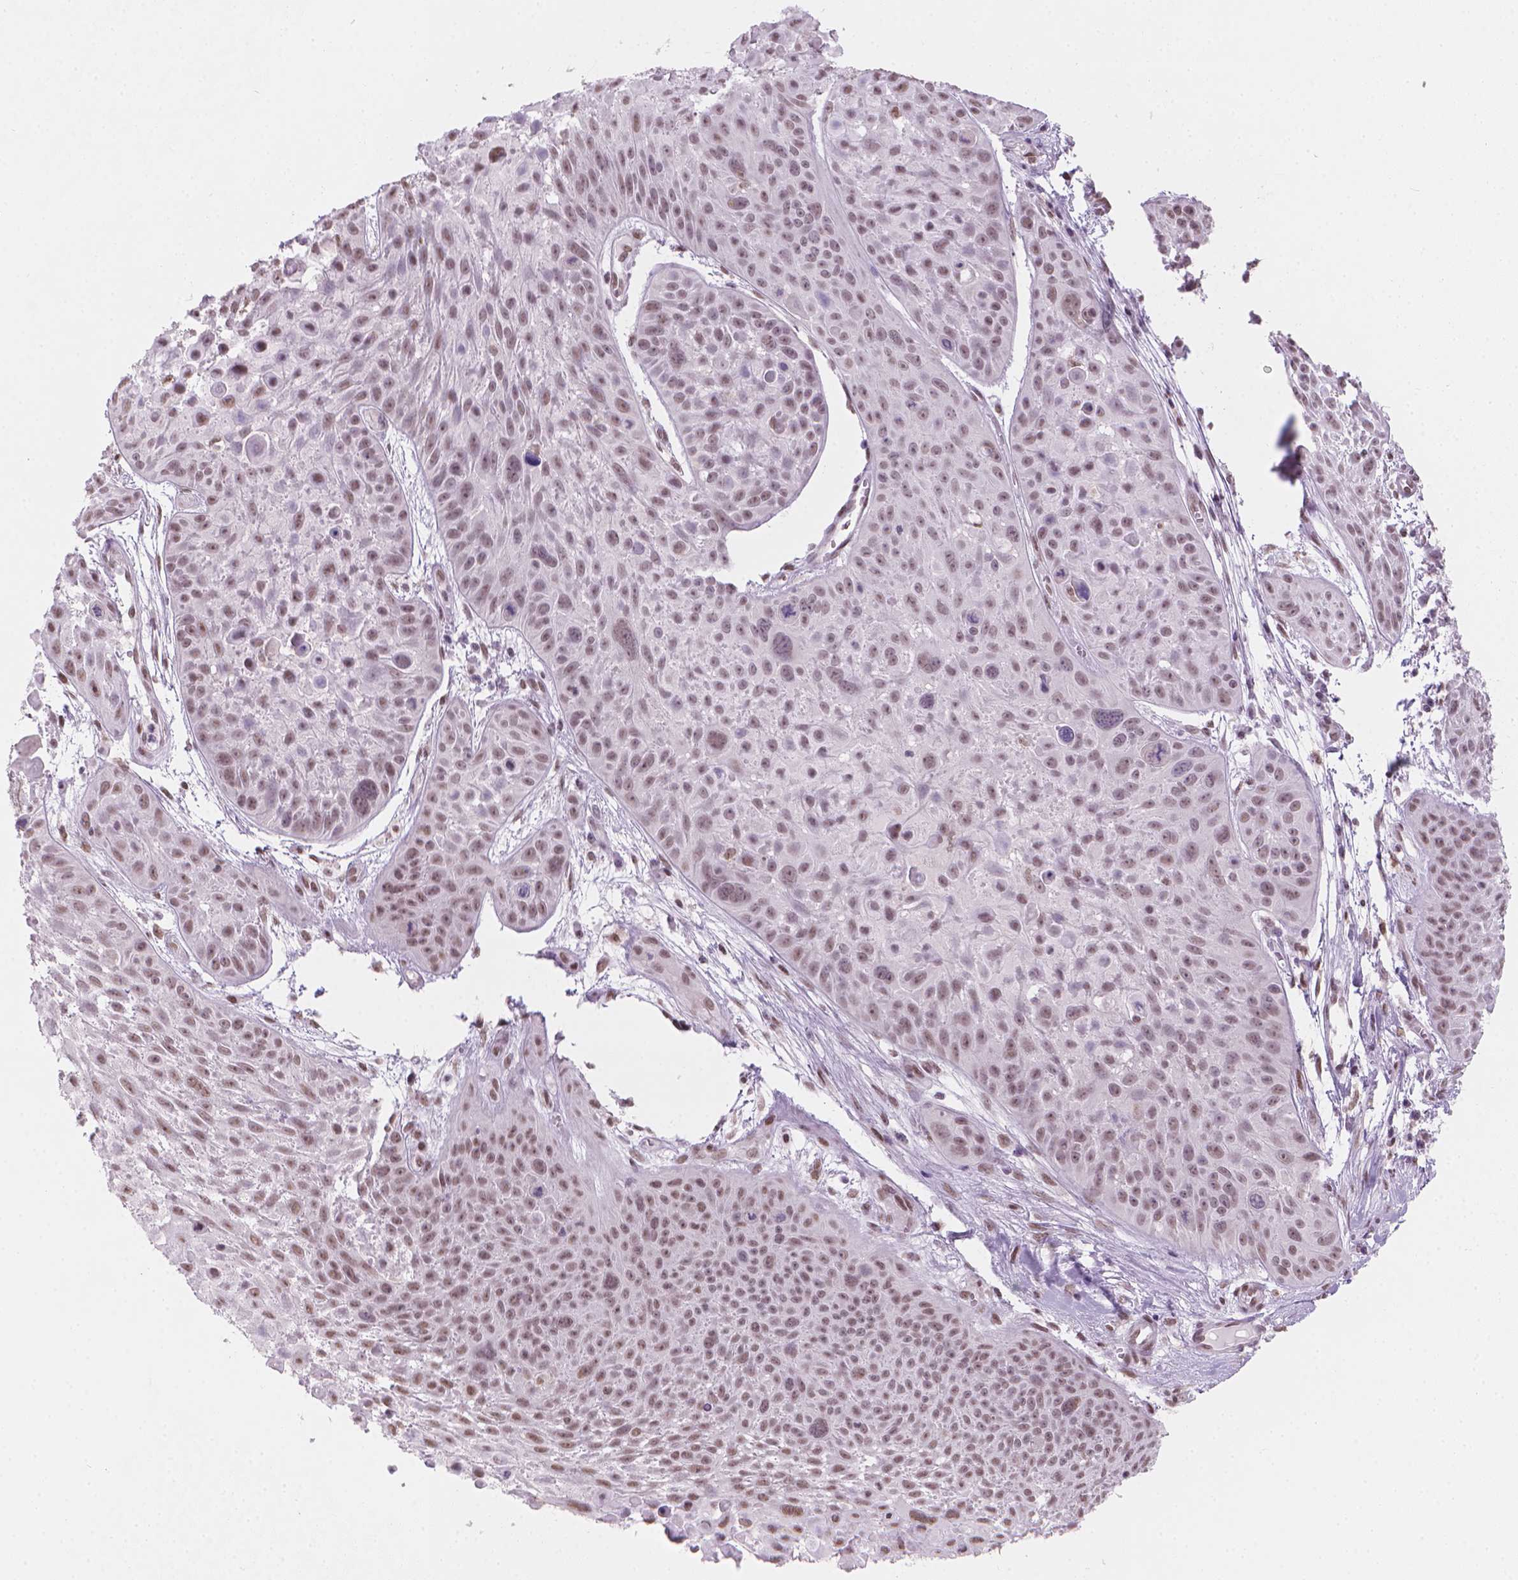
{"staining": {"intensity": "weak", "quantity": ">75%", "location": "nuclear"}, "tissue": "skin cancer", "cell_type": "Tumor cells", "image_type": "cancer", "snomed": [{"axis": "morphology", "description": "Squamous cell carcinoma, NOS"}, {"axis": "topography", "description": "Skin"}, {"axis": "topography", "description": "Anal"}], "caption": "The image displays a brown stain indicating the presence of a protein in the nuclear of tumor cells in skin squamous cell carcinoma.", "gene": "PIAS2", "patient": {"sex": "female", "age": 75}}